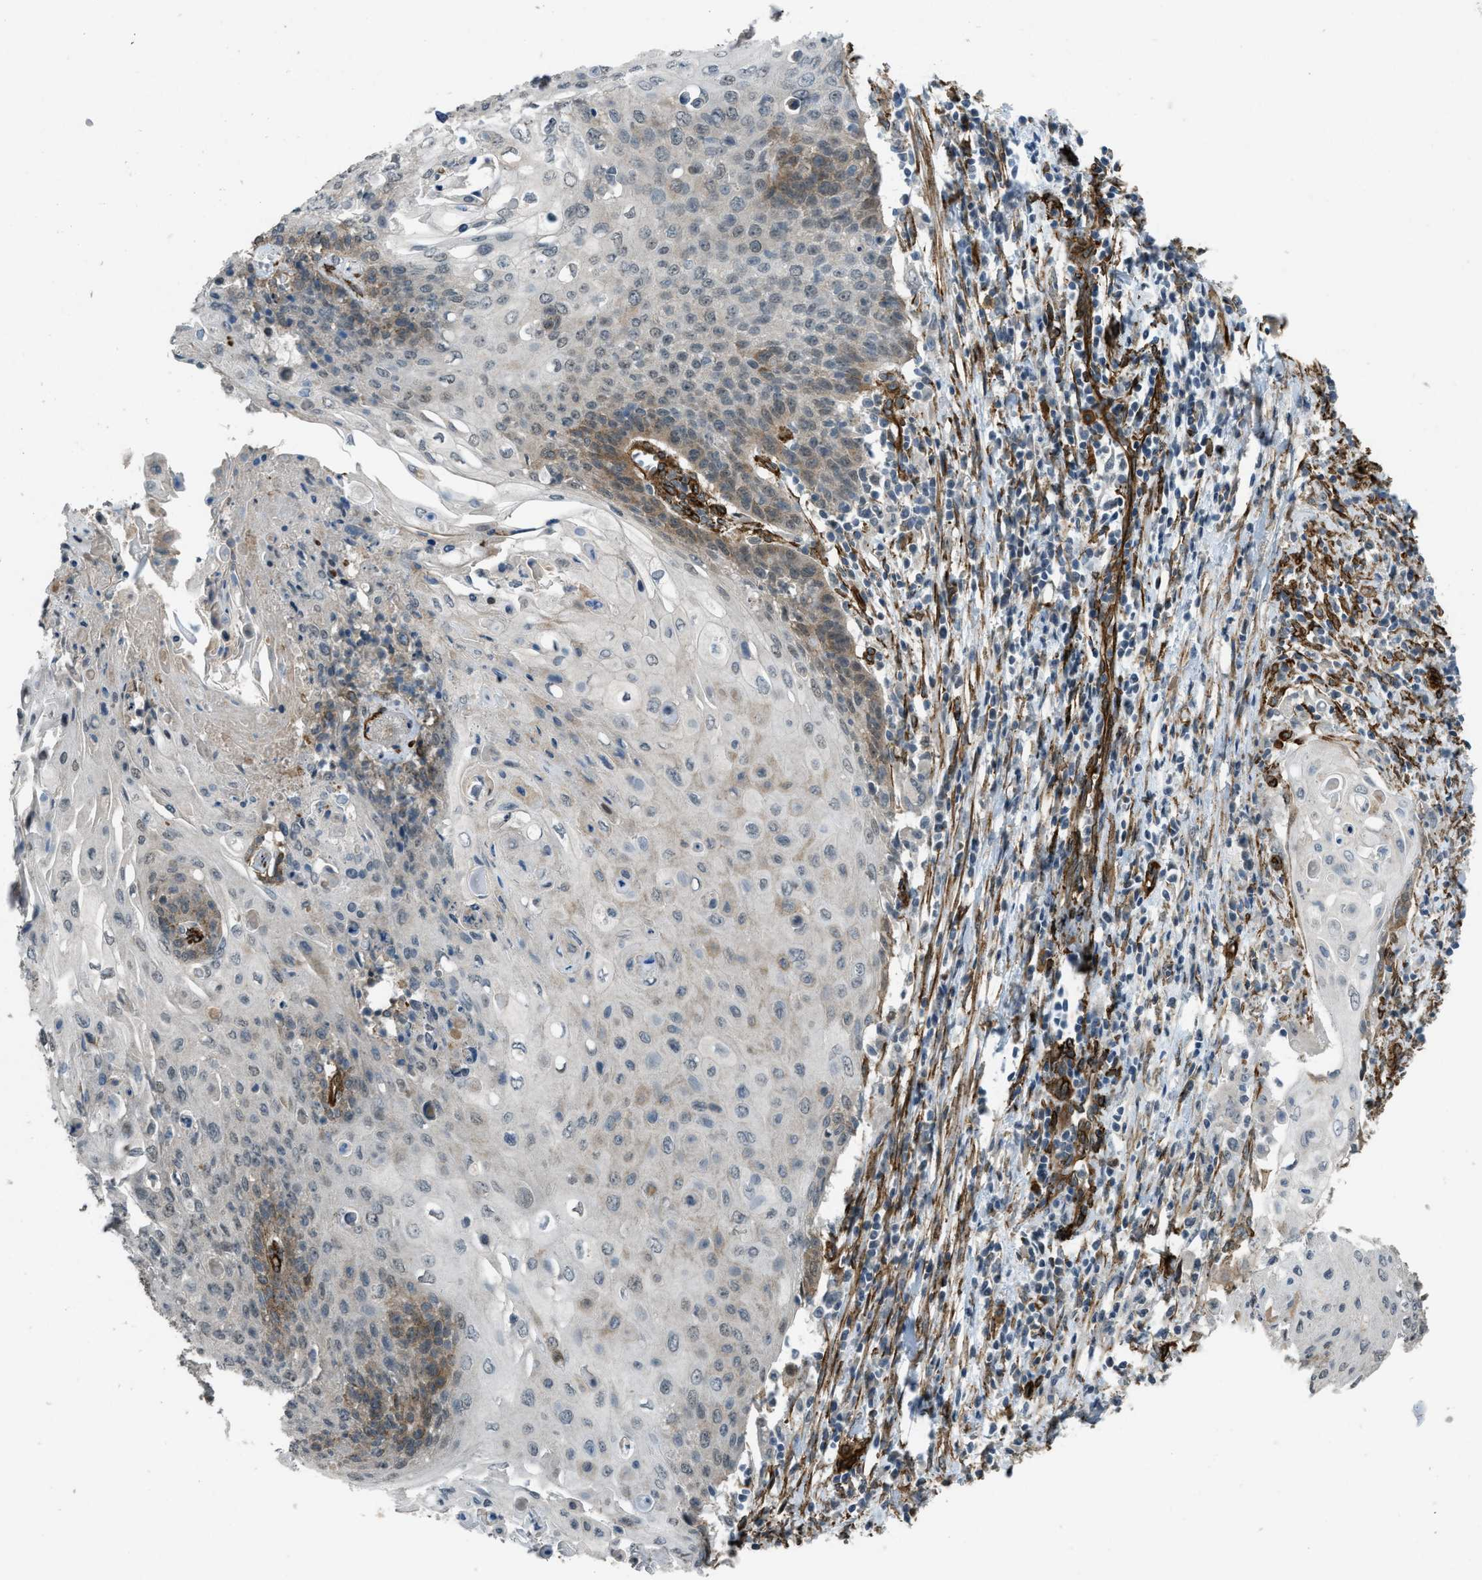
{"staining": {"intensity": "moderate", "quantity": "<25%", "location": "cytoplasmic/membranous"}, "tissue": "cervical cancer", "cell_type": "Tumor cells", "image_type": "cancer", "snomed": [{"axis": "morphology", "description": "Squamous cell carcinoma, NOS"}, {"axis": "topography", "description": "Cervix"}], "caption": "Immunohistochemical staining of cervical squamous cell carcinoma exhibits low levels of moderate cytoplasmic/membranous positivity in approximately <25% of tumor cells.", "gene": "NMB", "patient": {"sex": "female", "age": 39}}